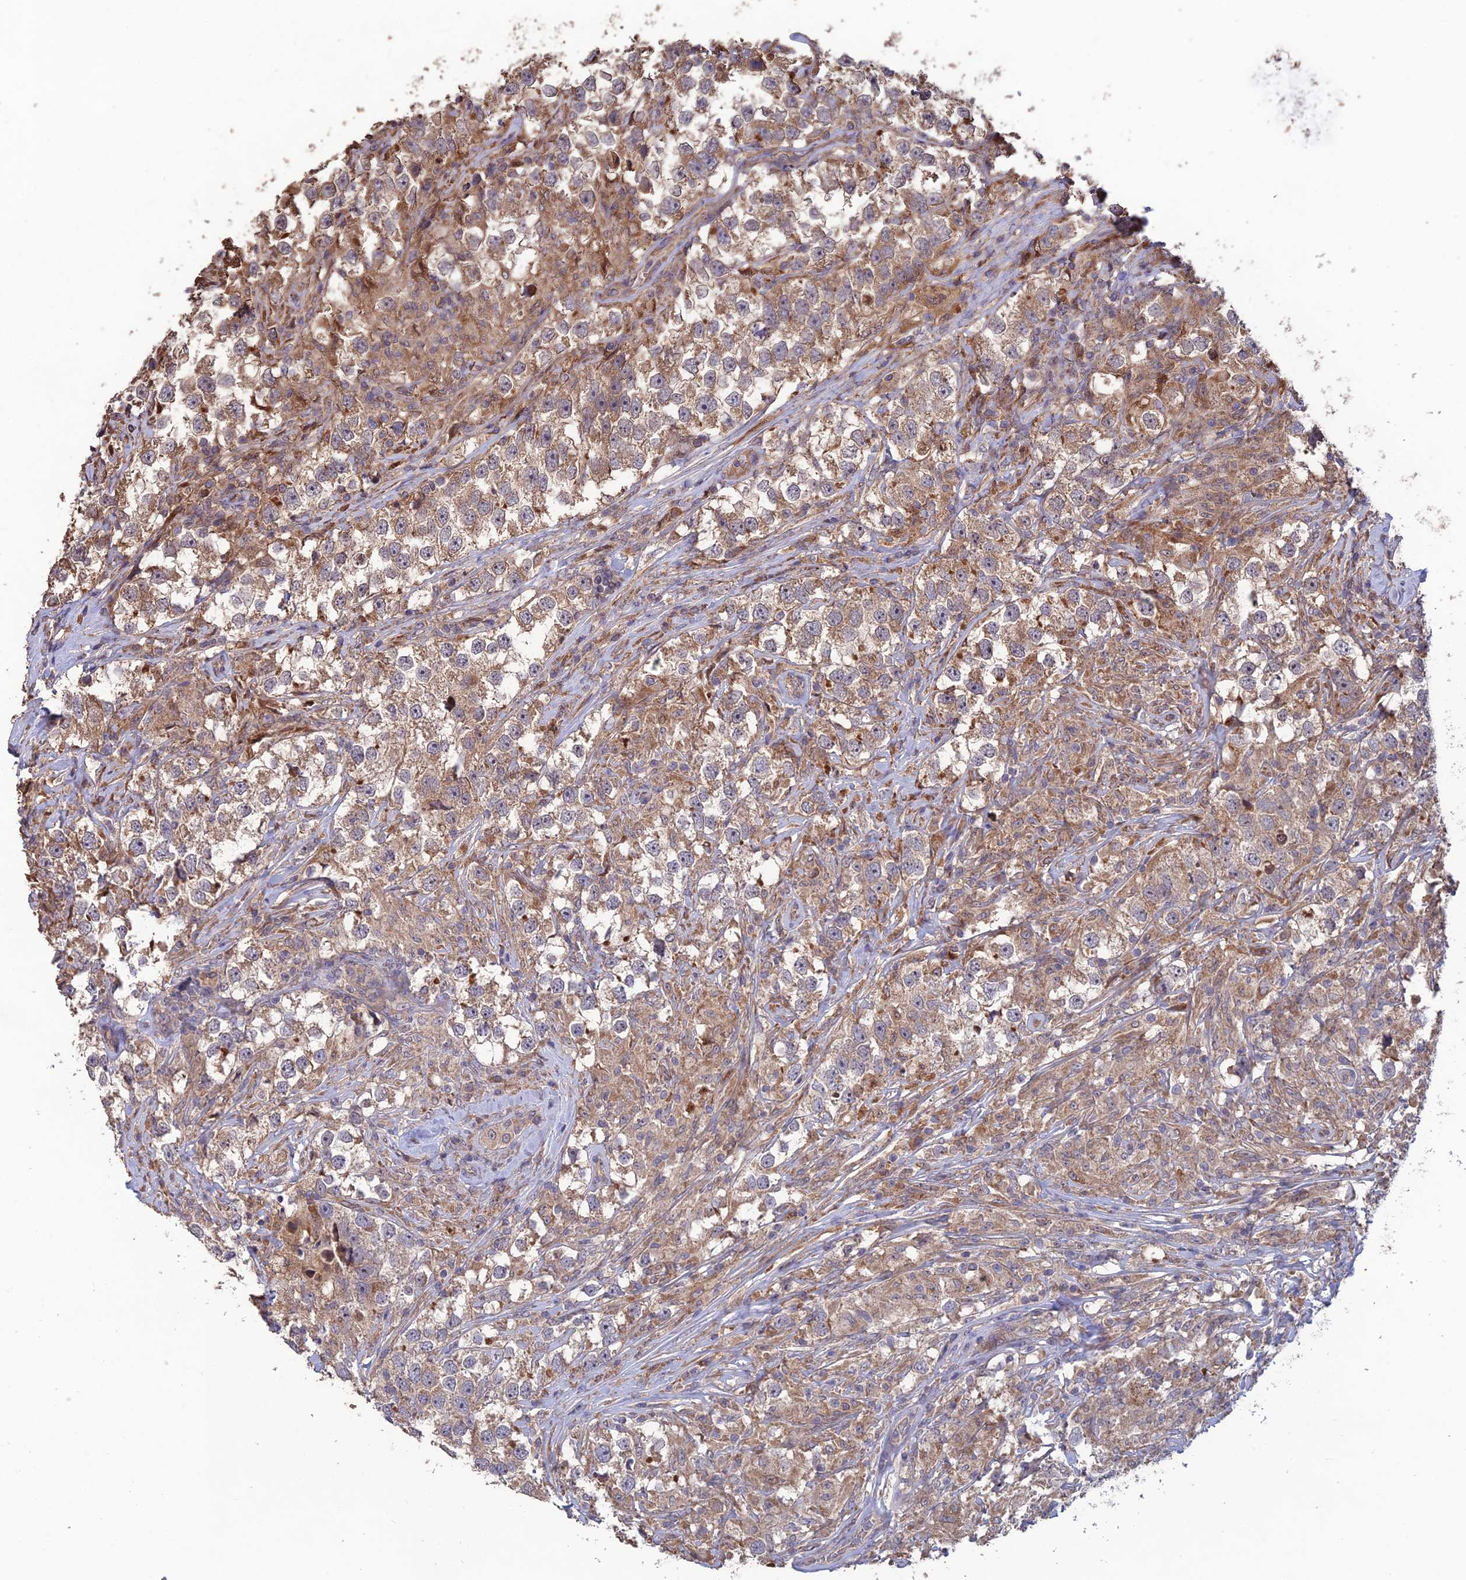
{"staining": {"intensity": "moderate", "quantity": ">75%", "location": "cytoplasmic/membranous"}, "tissue": "testis cancer", "cell_type": "Tumor cells", "image_type": "cancer", "snomed": [{"axis": "morphology", "description": "Seminoma, NOS"}, {"axis": "topography", "description": "Testis"}], "caption": "This histopathology image displays immunohistochemistry (IHC) staining of human testis cancer (seminoma), with medium moderate cytoplasmic/membranous positivity in about >75% of tumor cells.", "gene": "SHISA5", "patient": {"sex": "male", "age": 46}}